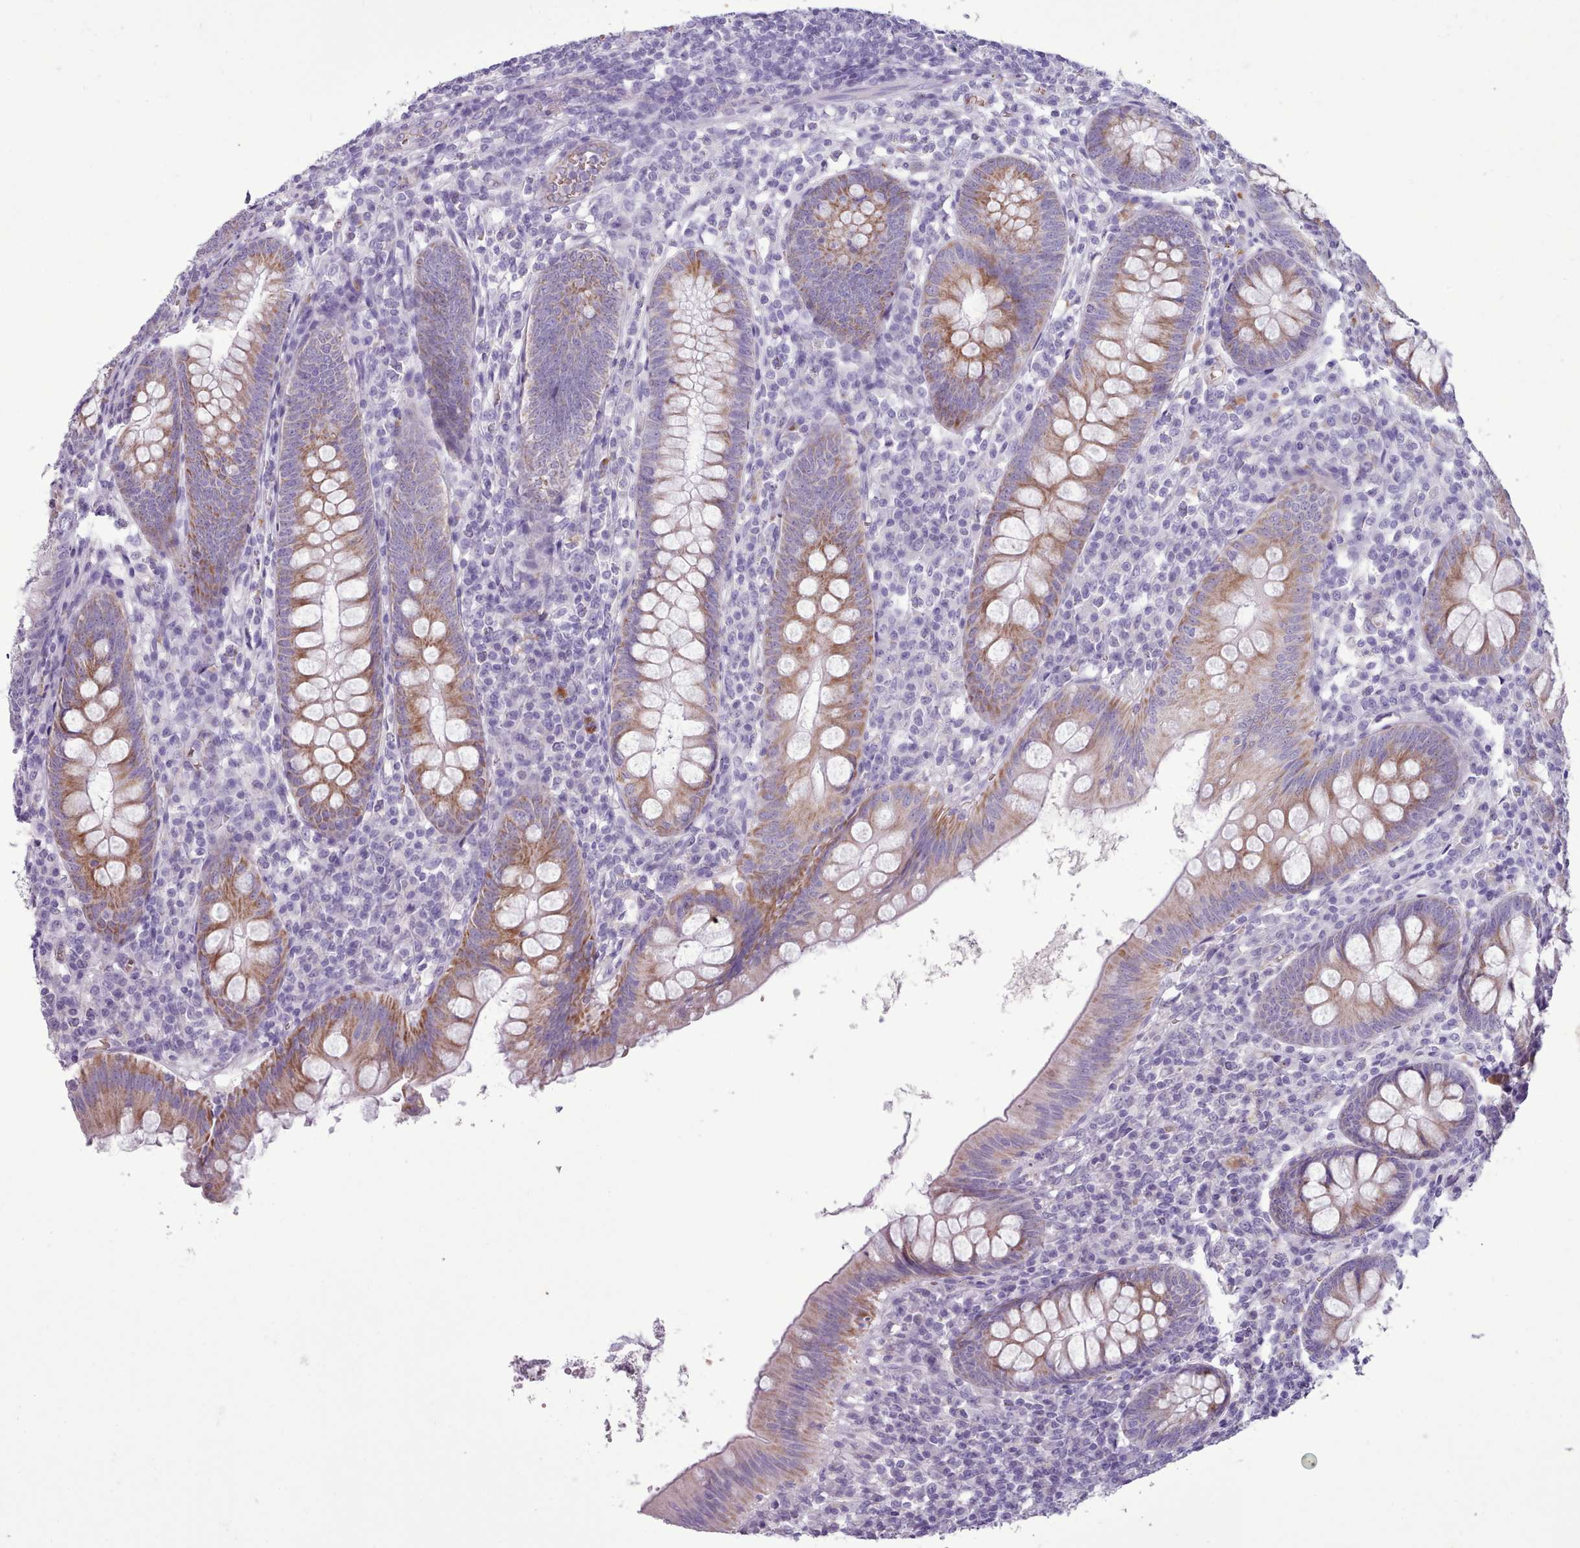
{"staining": {"intensity": "moderate", "quantity": ">75%", "location": "cytoplasmic/membranous"}, "tissue": "appendix", "cell_type": "Glandular cells", "image_type": "normal", "snomed": [{"axis": "morphology", "description": "Normal tissue, NOS"}, {"axis": "topography", "description": "Appendix"}], "caption": "Immunohistochemistry (DAB) staining of normal human appendix shows moderate cytoplasmic/membranous protein positivity in approximately >75% of glandular cells.", "gene": "AK4P3", "patient": {"sex": "male", "age": 56}}